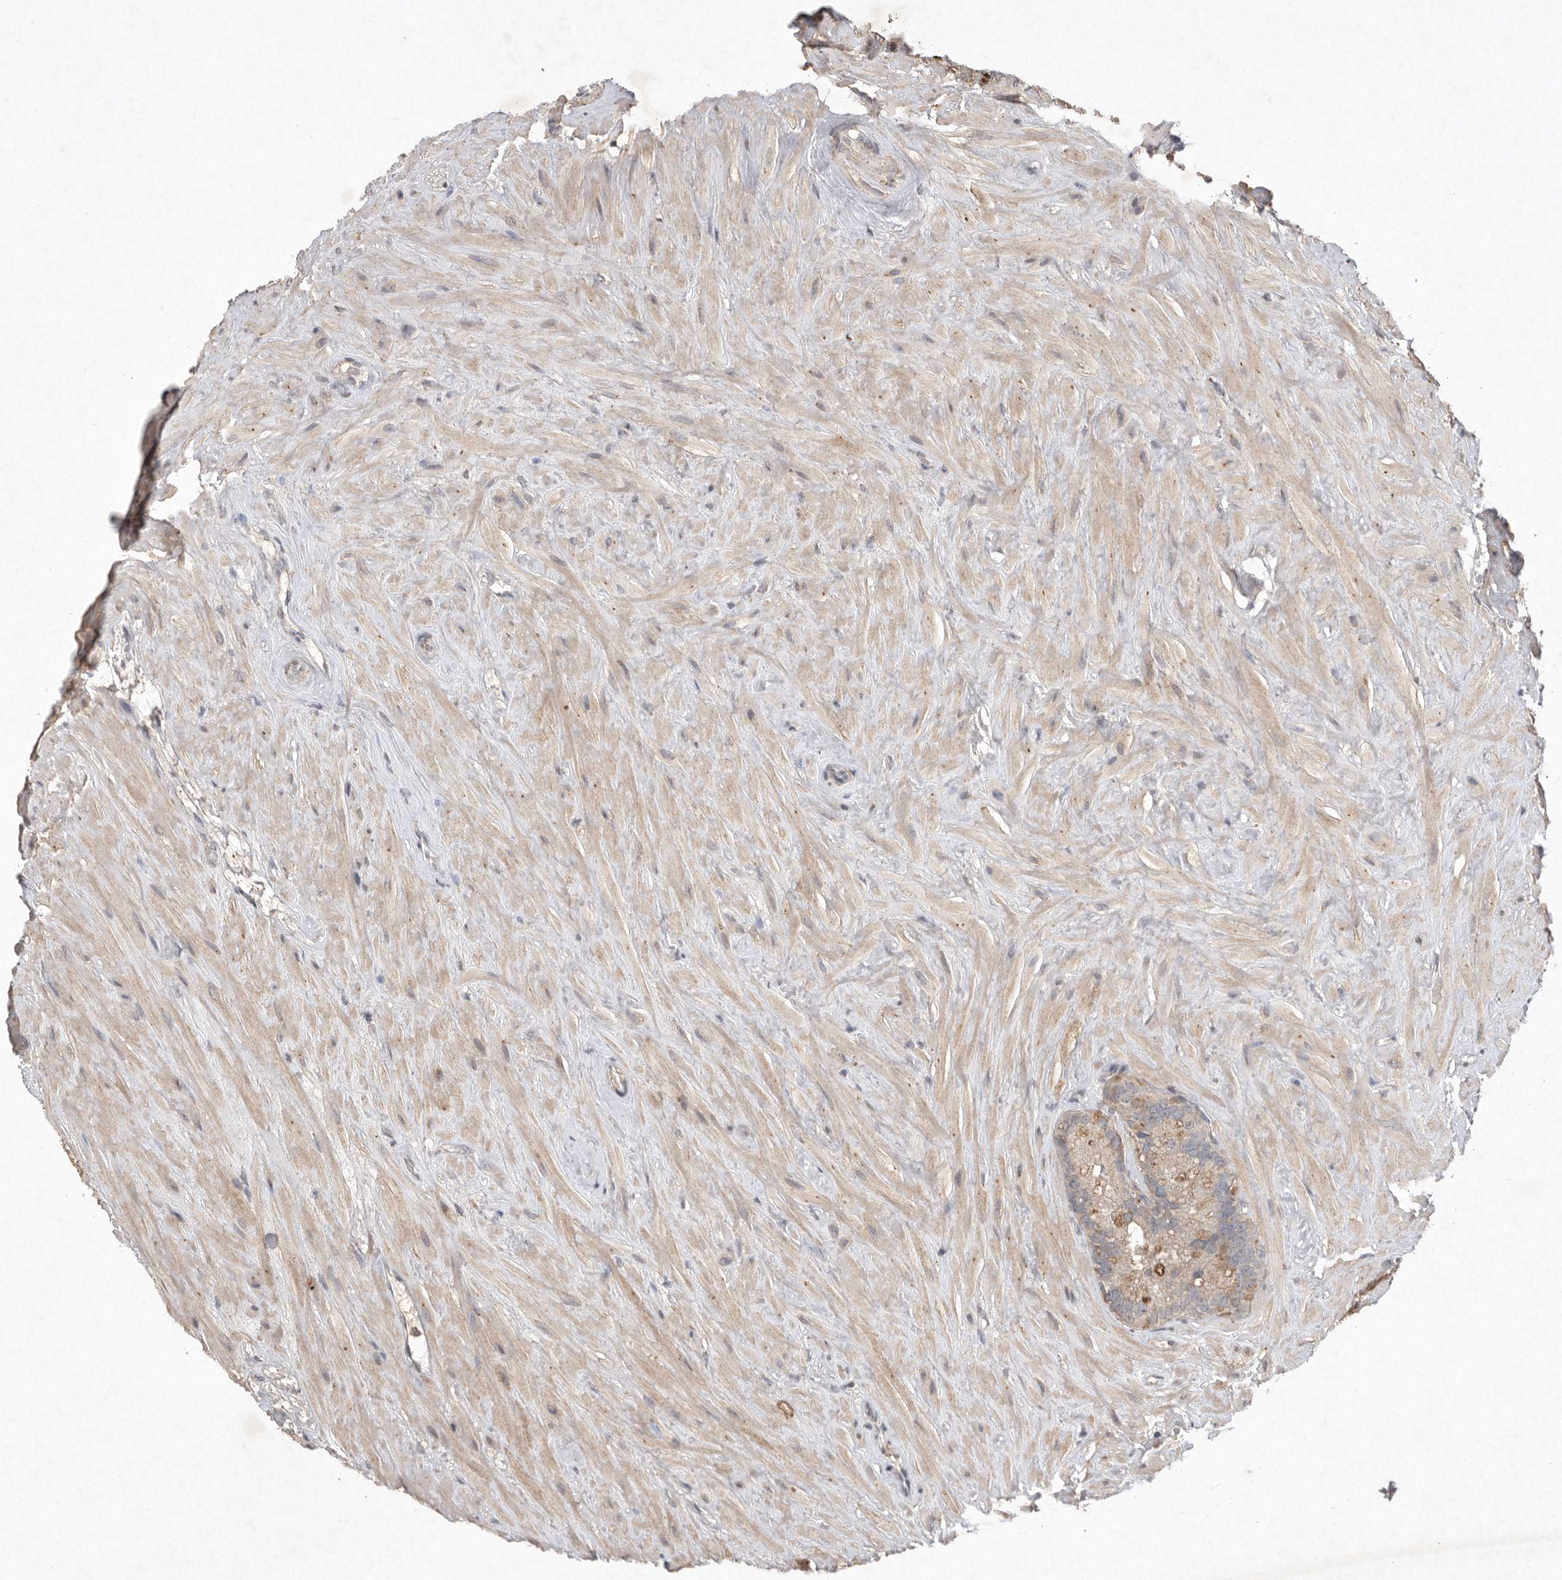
{"staining": {"intensity": "moderate", "quantity": ">75%", "location": "cytoplasmic/membranous"}, "tissue": "seminal vesicle", "cell_type": "Glandular cells", "image_type": "normal", "snomed": [{"axis": "morphology", "description": "Normal tissue, NOS"}, {"axis": "topography", "description": "Seminal veicle"}], "caption": "Moderate cytoplasmic/membranous protein expression is appreciated in approximately >75% of glandular cells in seminal vesicle.", "gene": "APLNR", "patient": {"sex": "male", "age": 80}}